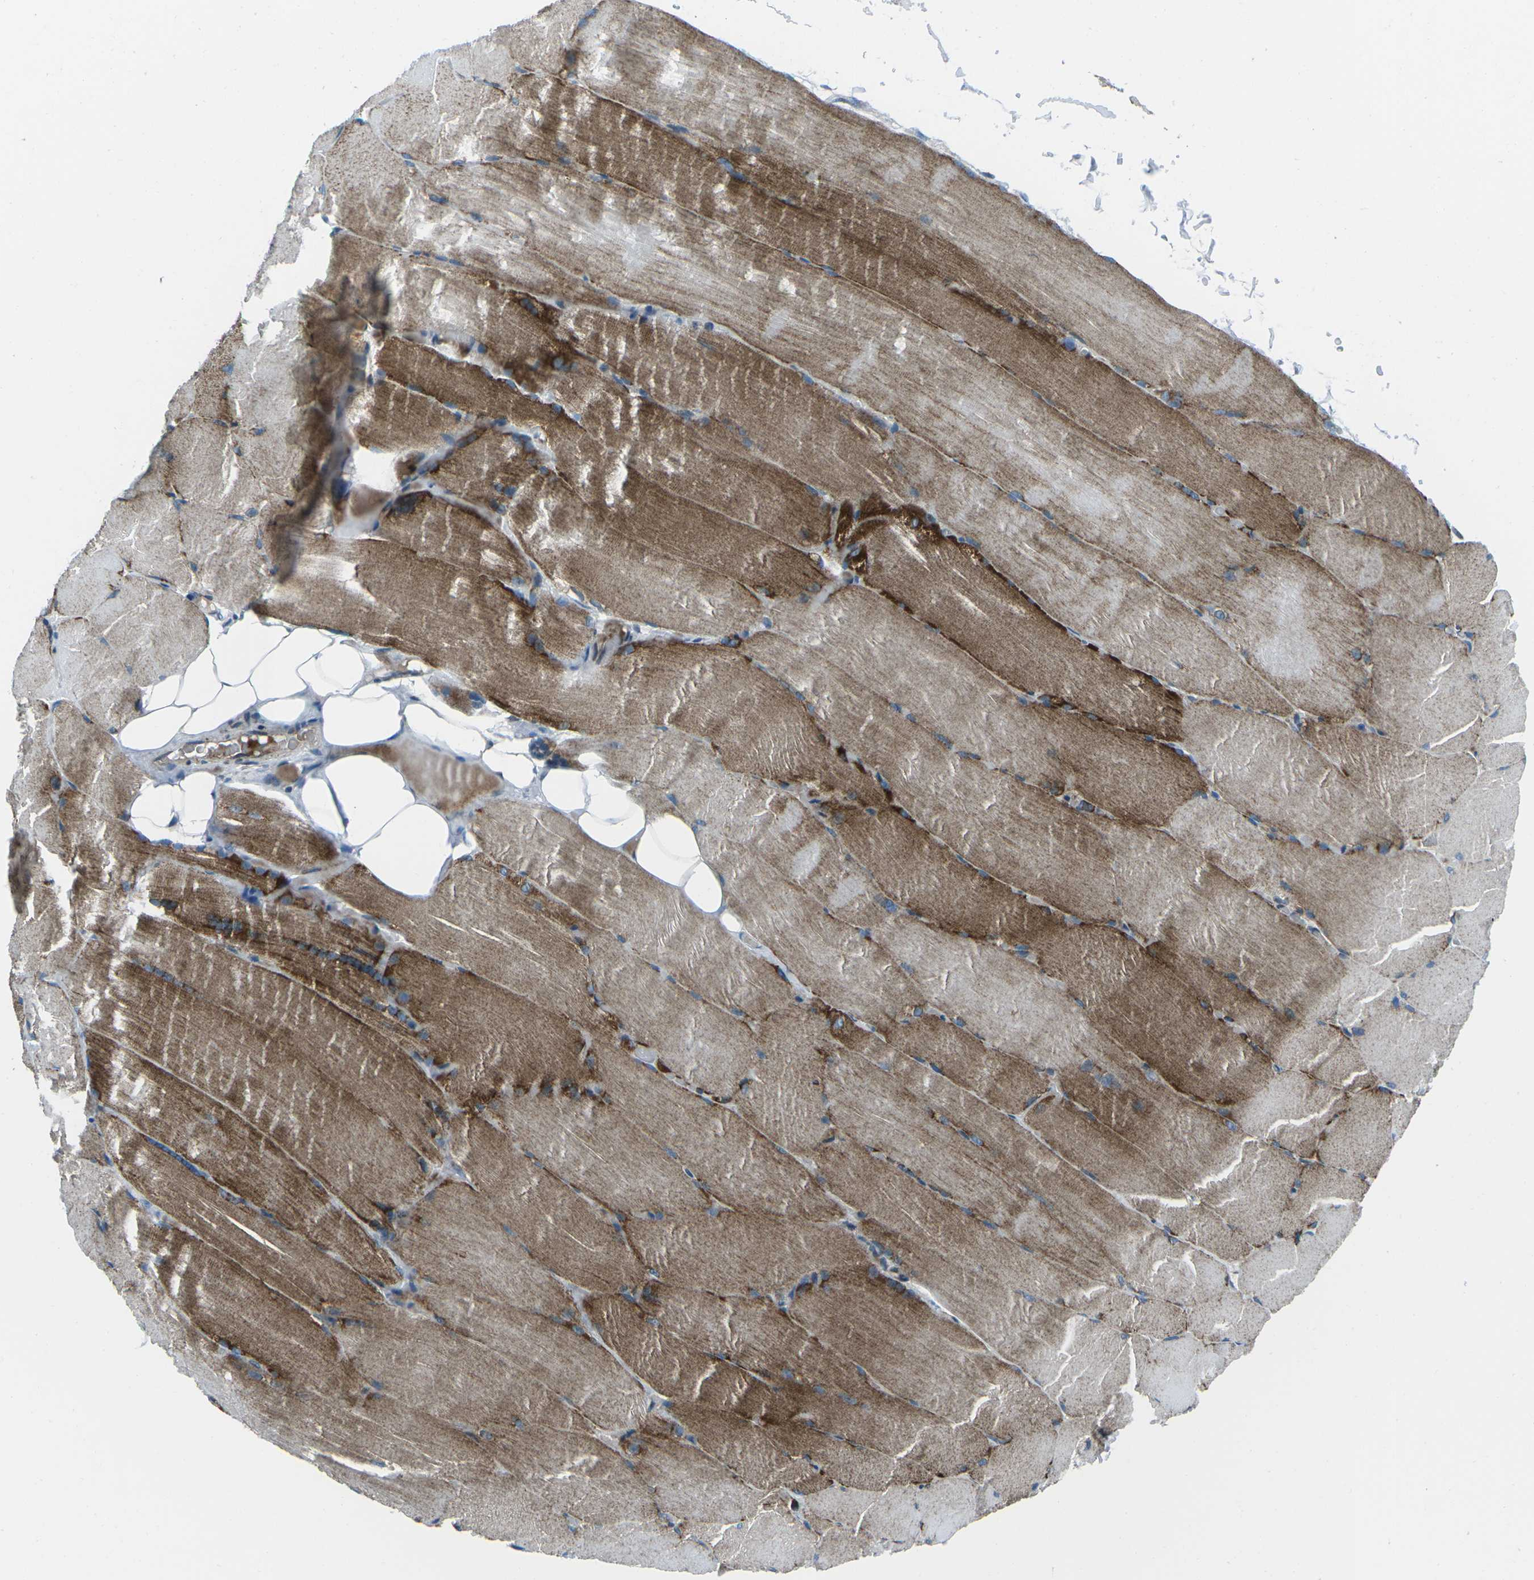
{"staining": {"intensity": "strong", "quantity": "25%-75%", "location": "cytoplasmic/membranous"}, "tissue": "skeletal muscle", "cell_type": "Myocytes", "image_type": "normal", "snomed": [{"axis": "morphology", "description": "Normal tissue, NOS"}, {"axis": "topography", "description": "Skin"}, {"axis": "topography", "description": "Skeletal muscle"}], "caption": "IHC staining of normal skeletal muscle, which exhibits high levels of strong cytoplasmic/membranous staining in about 25%-75% of myocytes indicating strong cytoplasmic/membranous protein staining. The staining was performed using DAB (3,3'-diaminobenzidine) (brown) for protein detection and nuclei were counterstained in hematoxylin (blue).", "gene": "RFESD", "patient": {"sex": "male", "age": 83}}